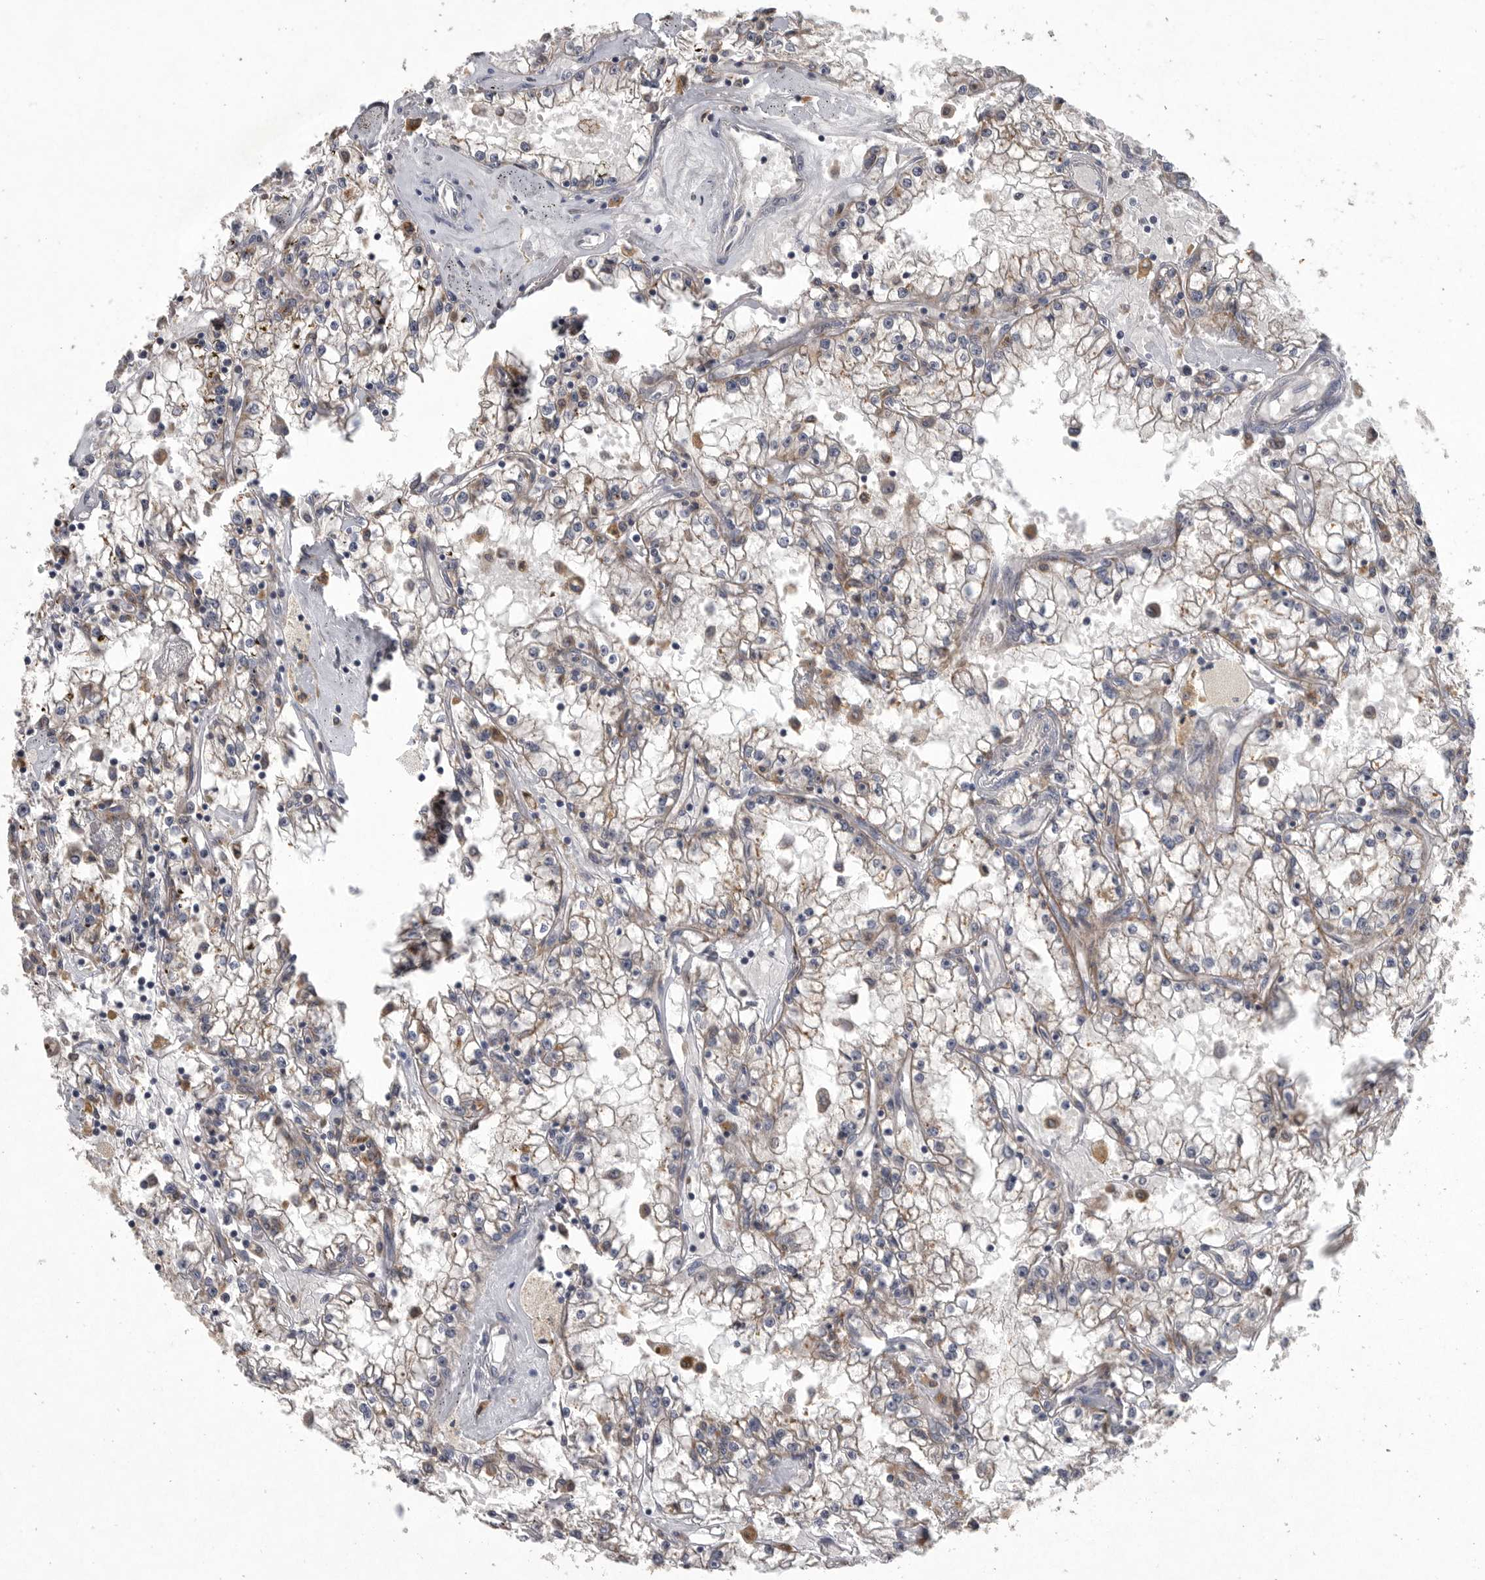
{"staining": {"intensity": "weak", "quantity": "25%-75%", "location": "cytoplasmic/membranous"}, "tissue": "renal cancer", "cell_type": "Tumor cells", "image_type": "cancer", "snomed": [{"axis": "morphology", "description": "Adenocarcinoma, NOS"}, {"axis": "topography", "description": "Kidney"}], "caption": "The photomicrograph exhibits staining of renal adenocarcinoma, revealing weak cytoplasmic/membranous protein expression (brown color) within tumor cells.", "gene": "LAMTOR3", "patient": {"sex": "male", "age": 56}}